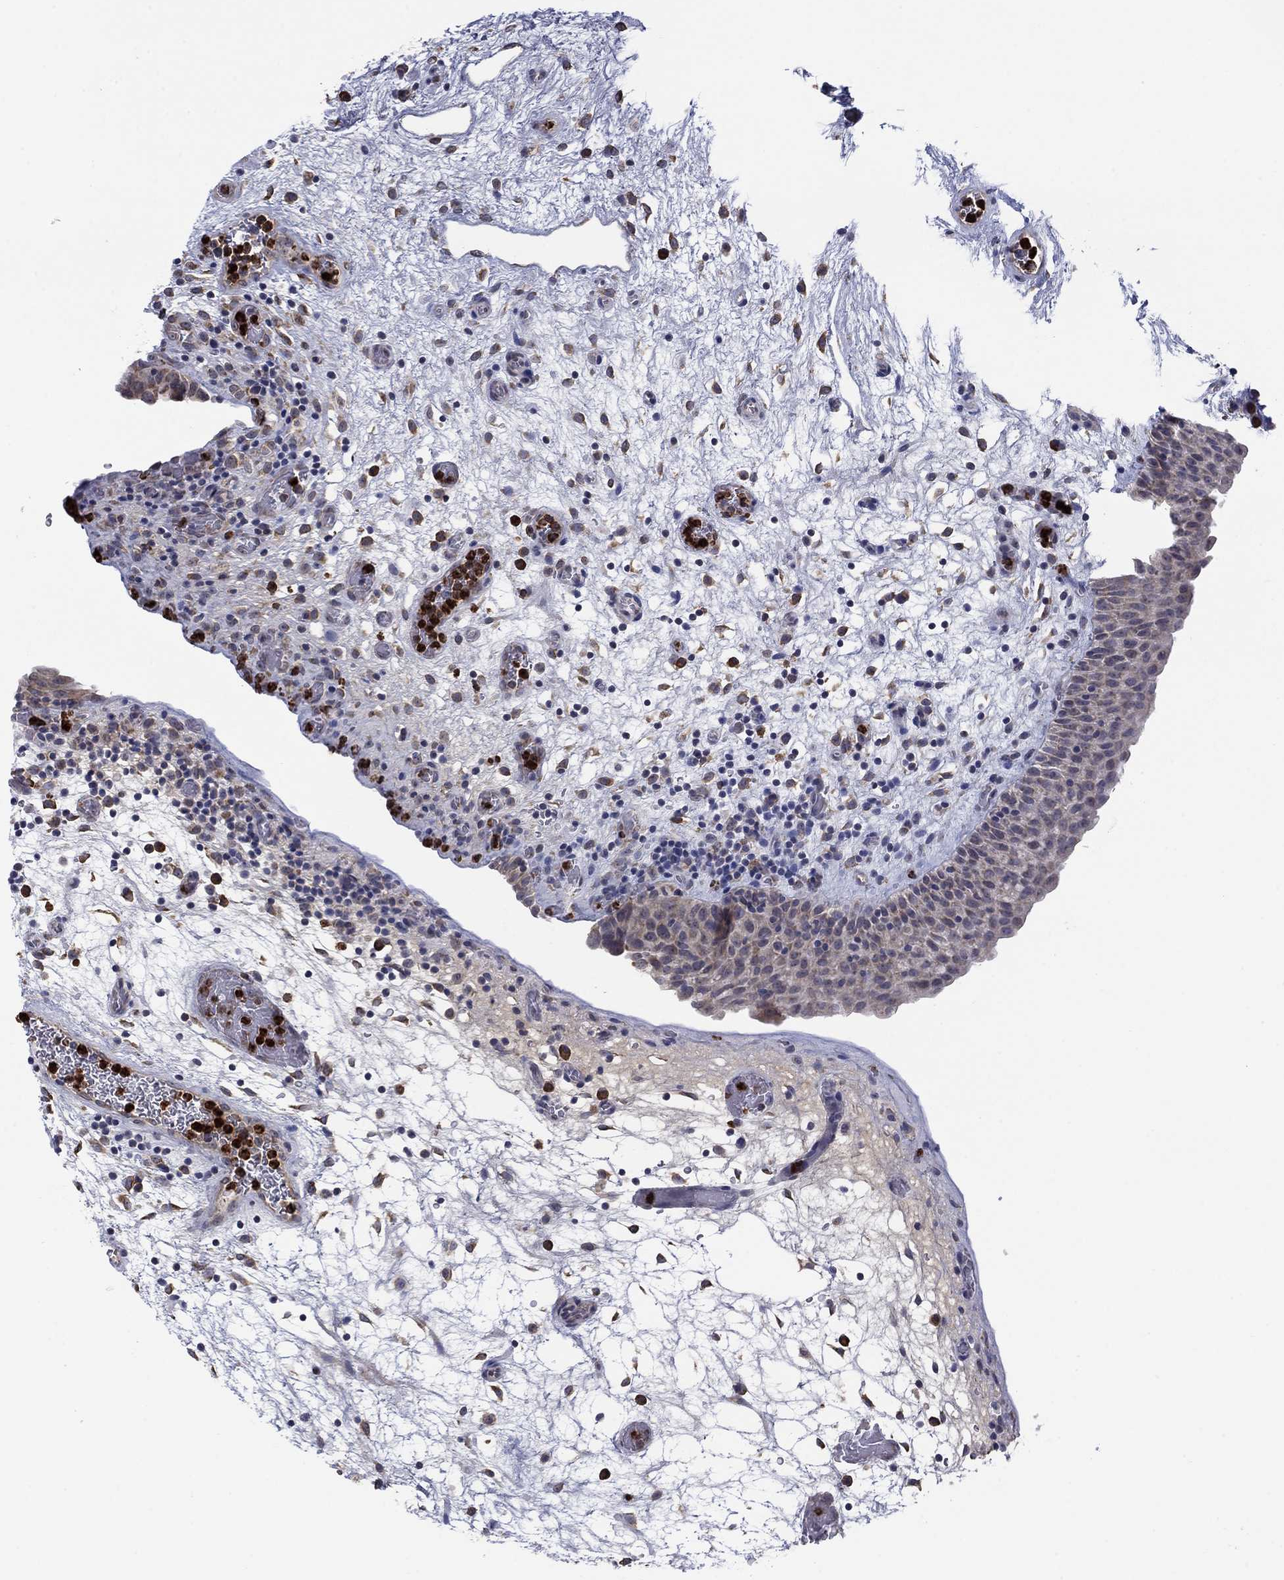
{"staining": {"intensity": "negative", "quantity": "none", "location": "none"}, "tissue": "urinary bladder", "cell_type": "Urothelial cells", "image_type": "normal", "snomed": [{"axis": "morphology", "description": "Normal tissue, NOS"}, {"axis": "topography", "description": "Urinary bladder"}], "caption": "An image of human urinary bladder is negative for staining in urothelial cells. Brightfield microscopy of immunohistochemistry (IHC) stained with DAB (brown) and hematoxylin (blue), captured at high magnification.", "gene": "MTRFR", "patient": {"sex": "male", "age": 37}}